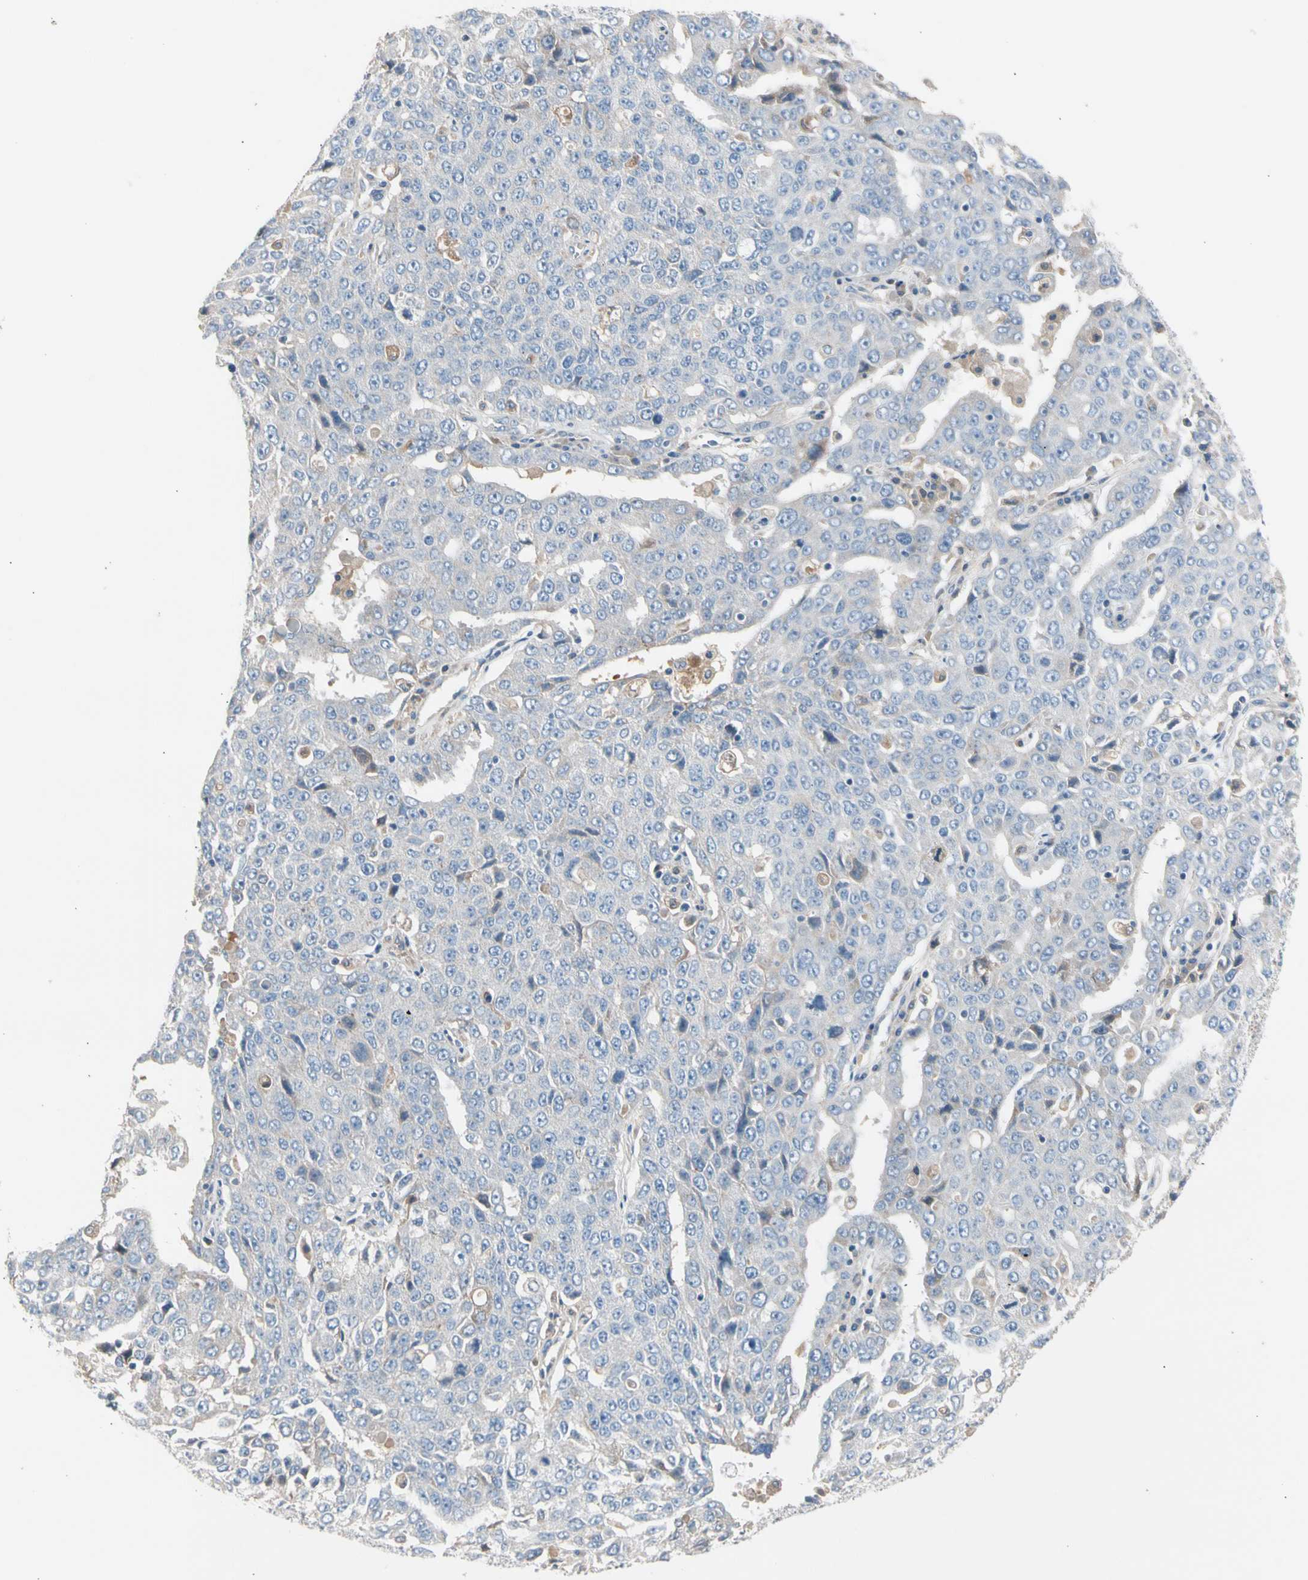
{"staining": {"intensity": "weak", "quantity": "<25%", "location": "cytoplasmic/membranous"}, "tissue": "ovarian cancer", "cell_type": "Tumor cells", "image_type": "cancer", "snomed": [{"axis": "morphology", "description": "Carcinoma, endometroid"}, {"axis": "topography", "description": "Ovary"}], "caption": "This is a image of immunohistochemistry (IHC) staining of endometroid carcinoma (ovarian), which shows no staining in tumor cells.", "gene": "CASQ1", "patient": {"sex": "female", "age": 62}}